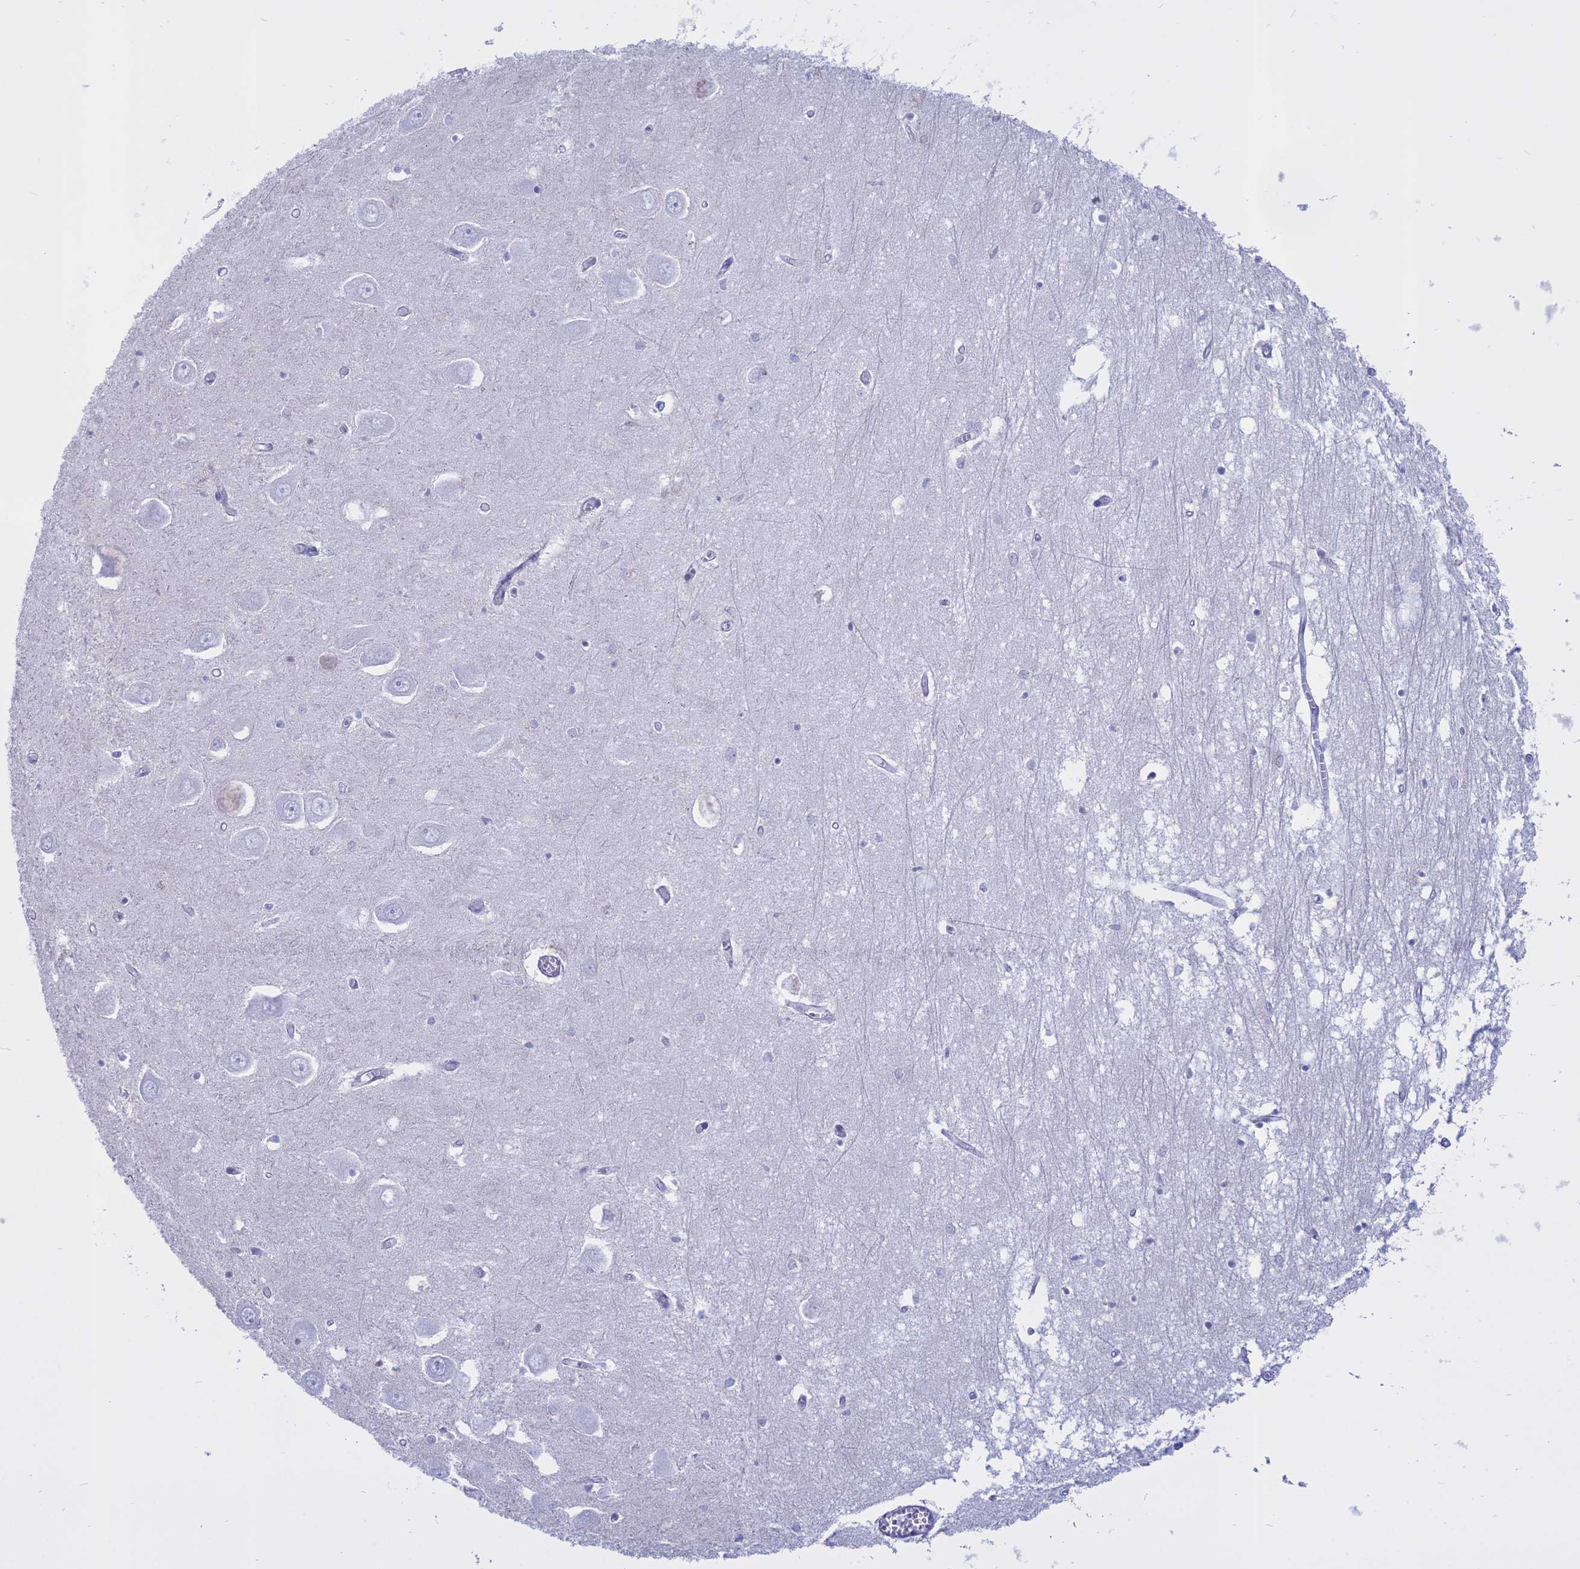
{"staining": {"intensity": "moderate", "quantity": "<25%", "location": "cytoplasmic/membranous,nuclear"}, "tissue": "hippocampus", "cell_type": "Glial cells", "image_type": "normal", "snomed": [{"axis": "morphology", "description": "Normal tissue, NOS"}, {"axis": "topography", "description": "Hippocampus"}], "caption": "A brown stain labels moderate cytoplasmic/membranous,nuclear positivity of a protein in glial cells of normal hippocampus.", "gene": "AHCYL1", "patient": {"sex": "male", "age": 70}}